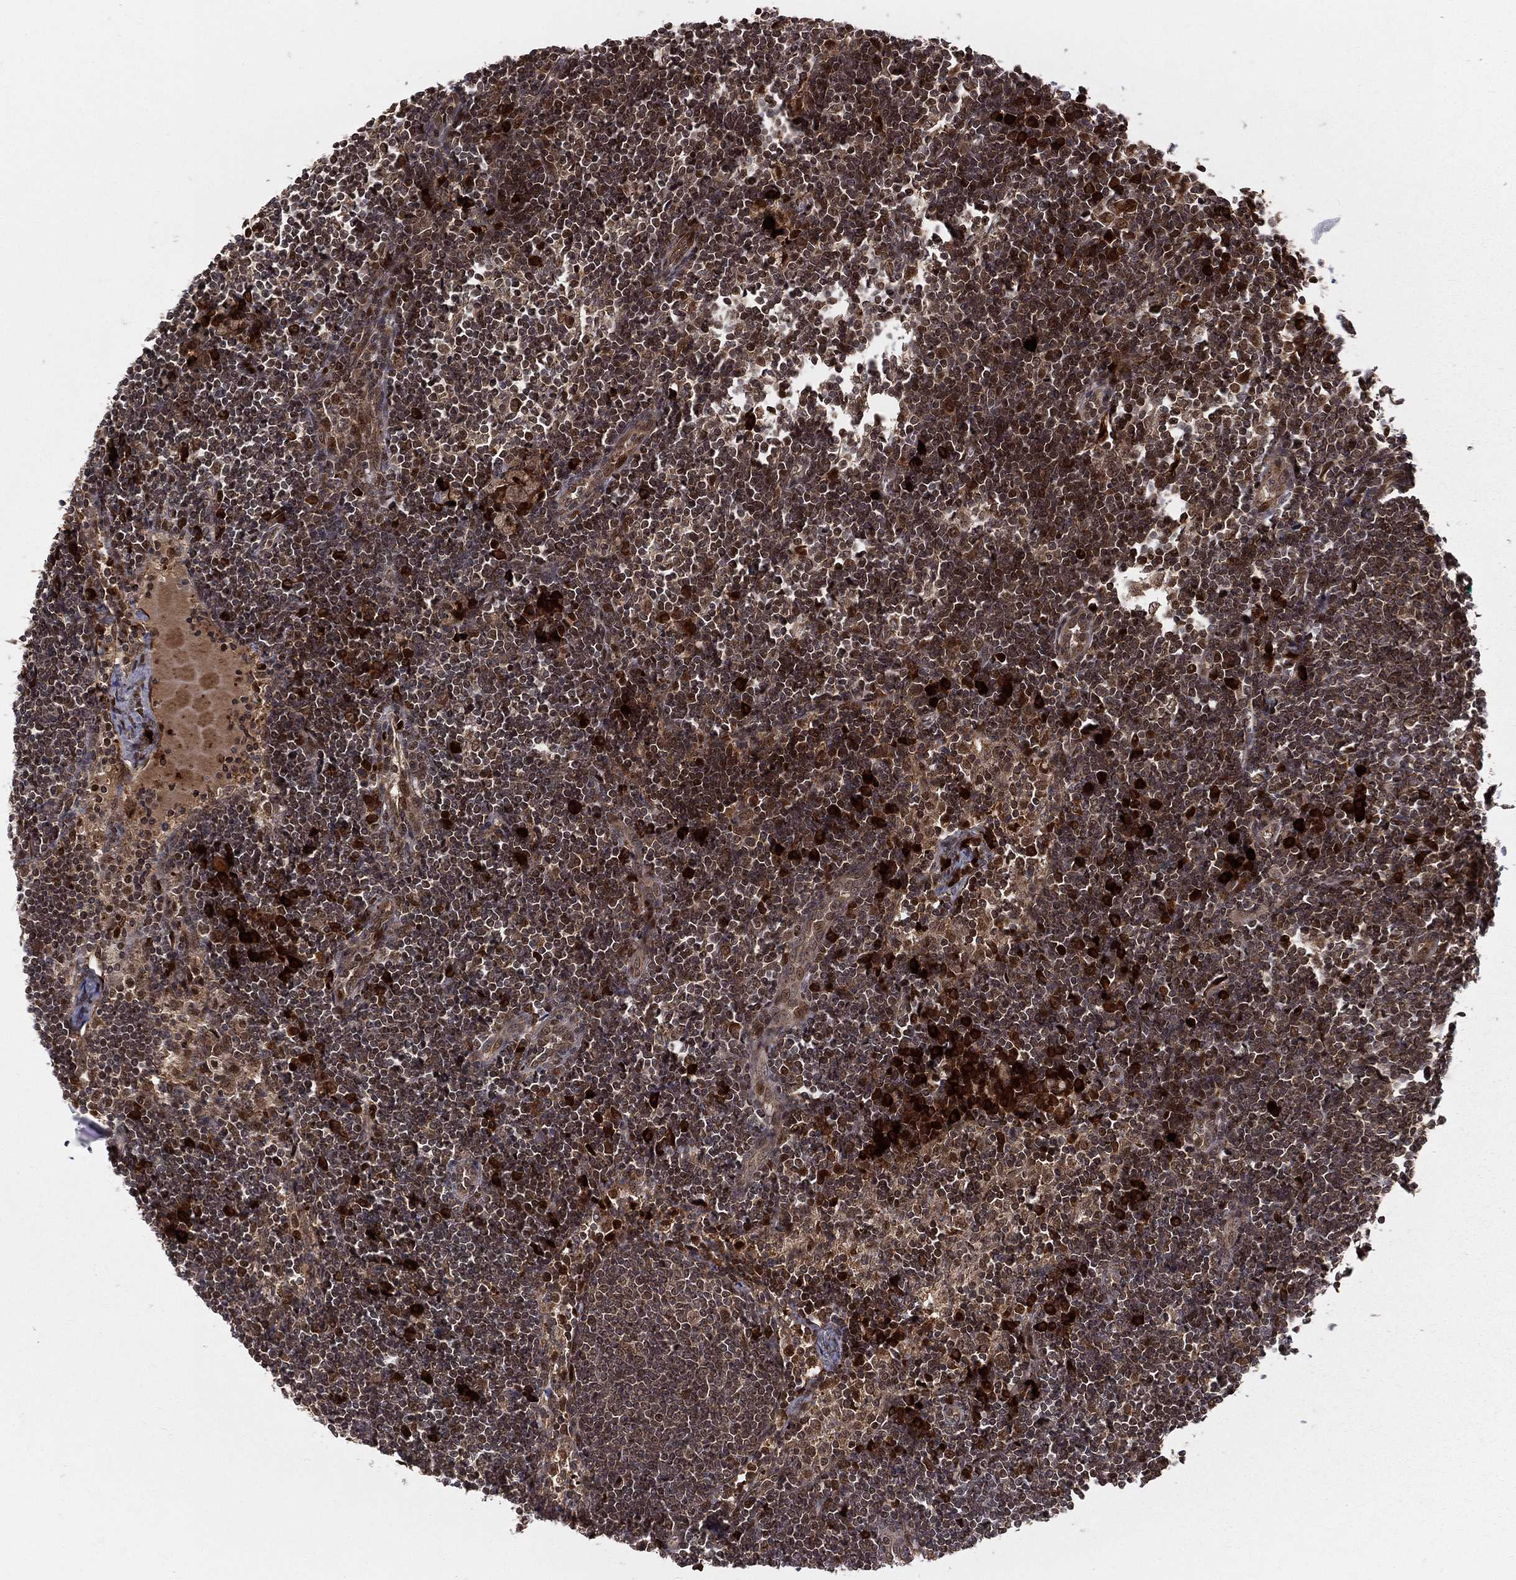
{"staining": {"intensity": "negative", "quantity": "none", "location": "none"}, "tissue": "lymph node", "cell_type": "Germinal center cells", "image_type": "normal", "snomed": [{"axis": "morphology", "description": "Normal tissue, NOS"}, {"axis": "morphology", "description": "Adenocarcinoma, NOS"}, {"axis": "topography", "description": "Lymph node"}, {"axis": "topography", "description": "Pancreas"}], "caption": "Immunohistochemistry of benign lymph node exhibits no positivity in germinal center cells.", "gene": "MDM2", "patient": {"sex": "female", "age": 58}}